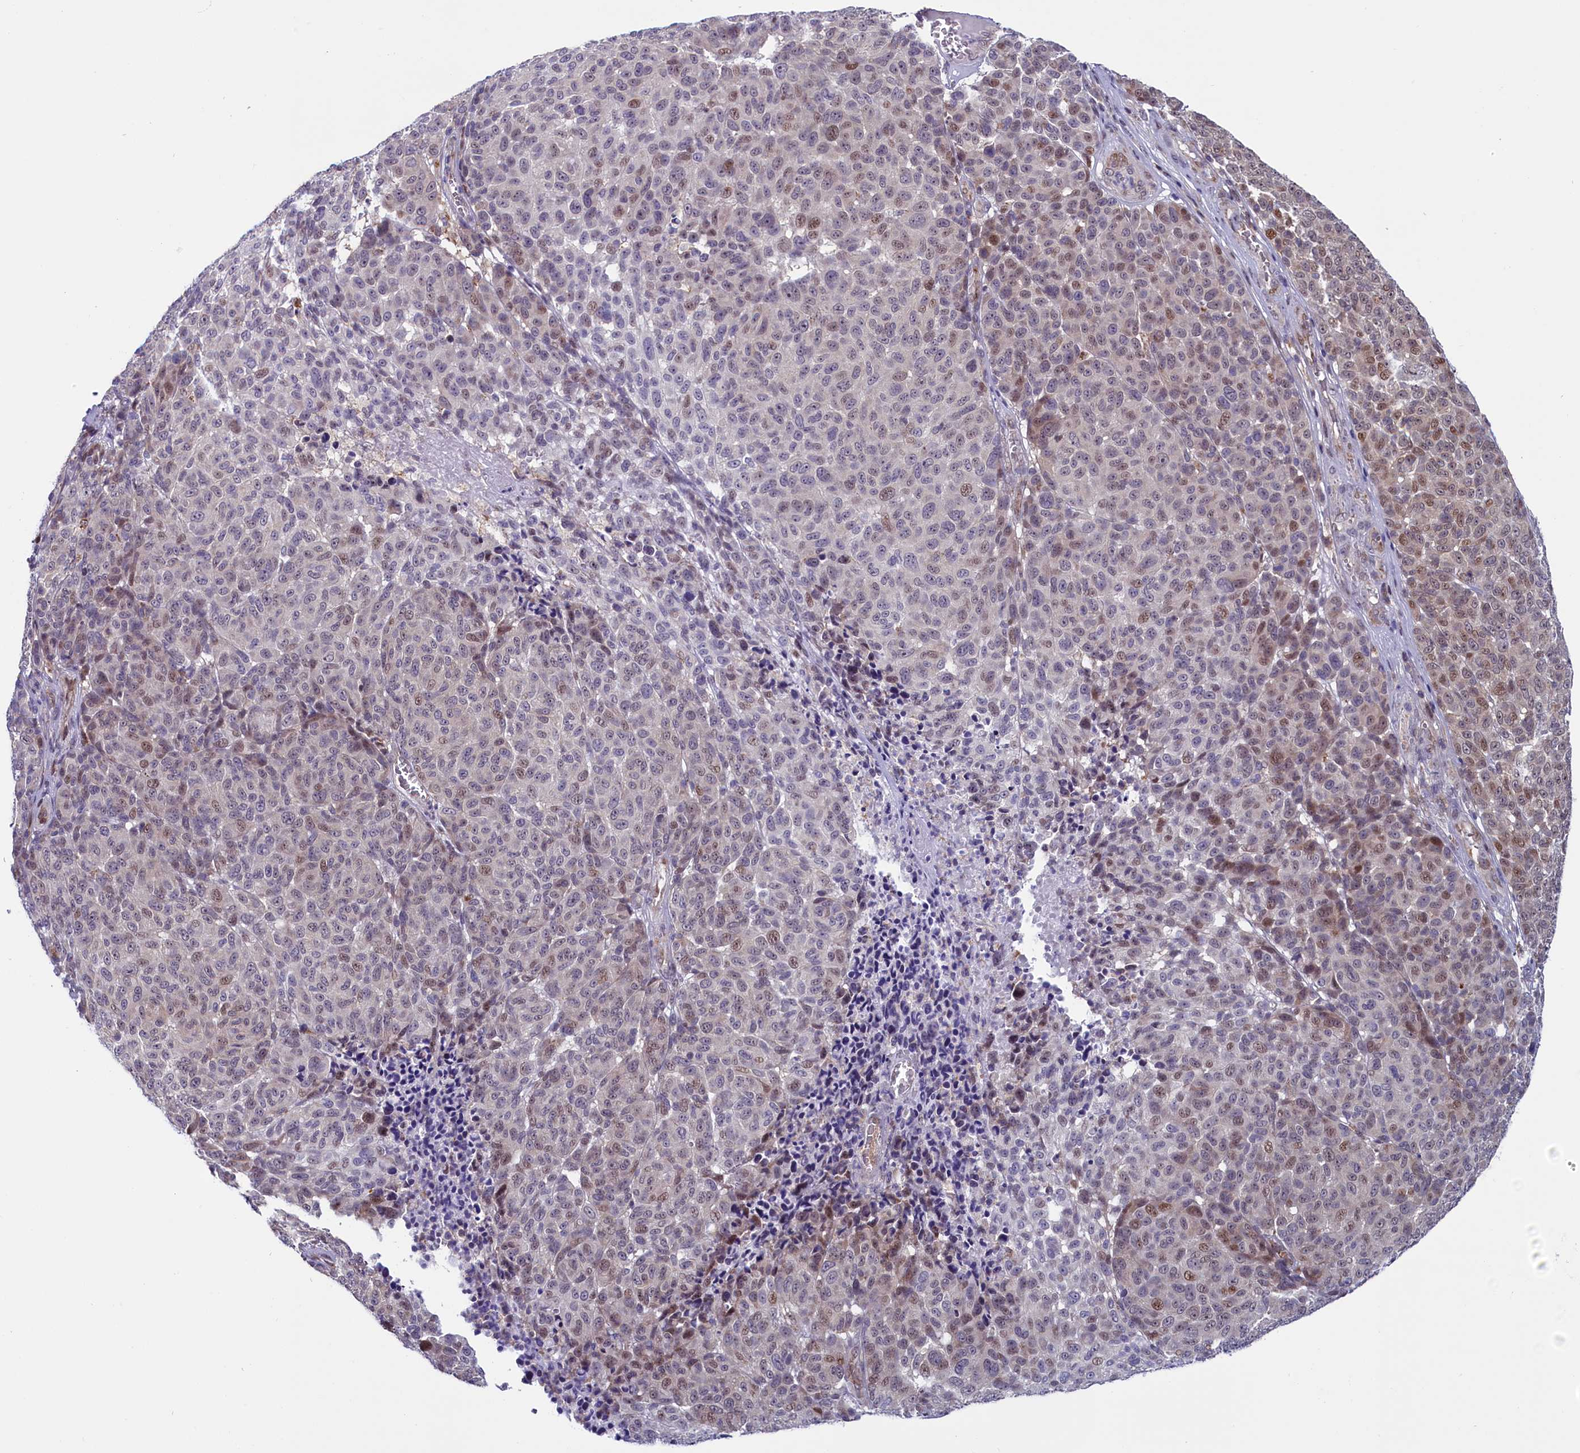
{"staining": {"intensity": "moderate", "quantity": "25%-75%", "location": "nuclear"}, "tissue": "melanoma", "cell_type": "Tumor cells", "image_type": "cancer", "snomed": [{"axis": "morphology", "description": "Malignant melanoma, NOS"}, {"axis": "topography", "description": "Skin"}], "caption": "DAB immunohistochemical staining of human melanoma displays moderate nuclear protein expression in about 25%-75% of tumor cells.", "gene": "CIAPIN1", "patient": {"sex": "male", "age": 49}}